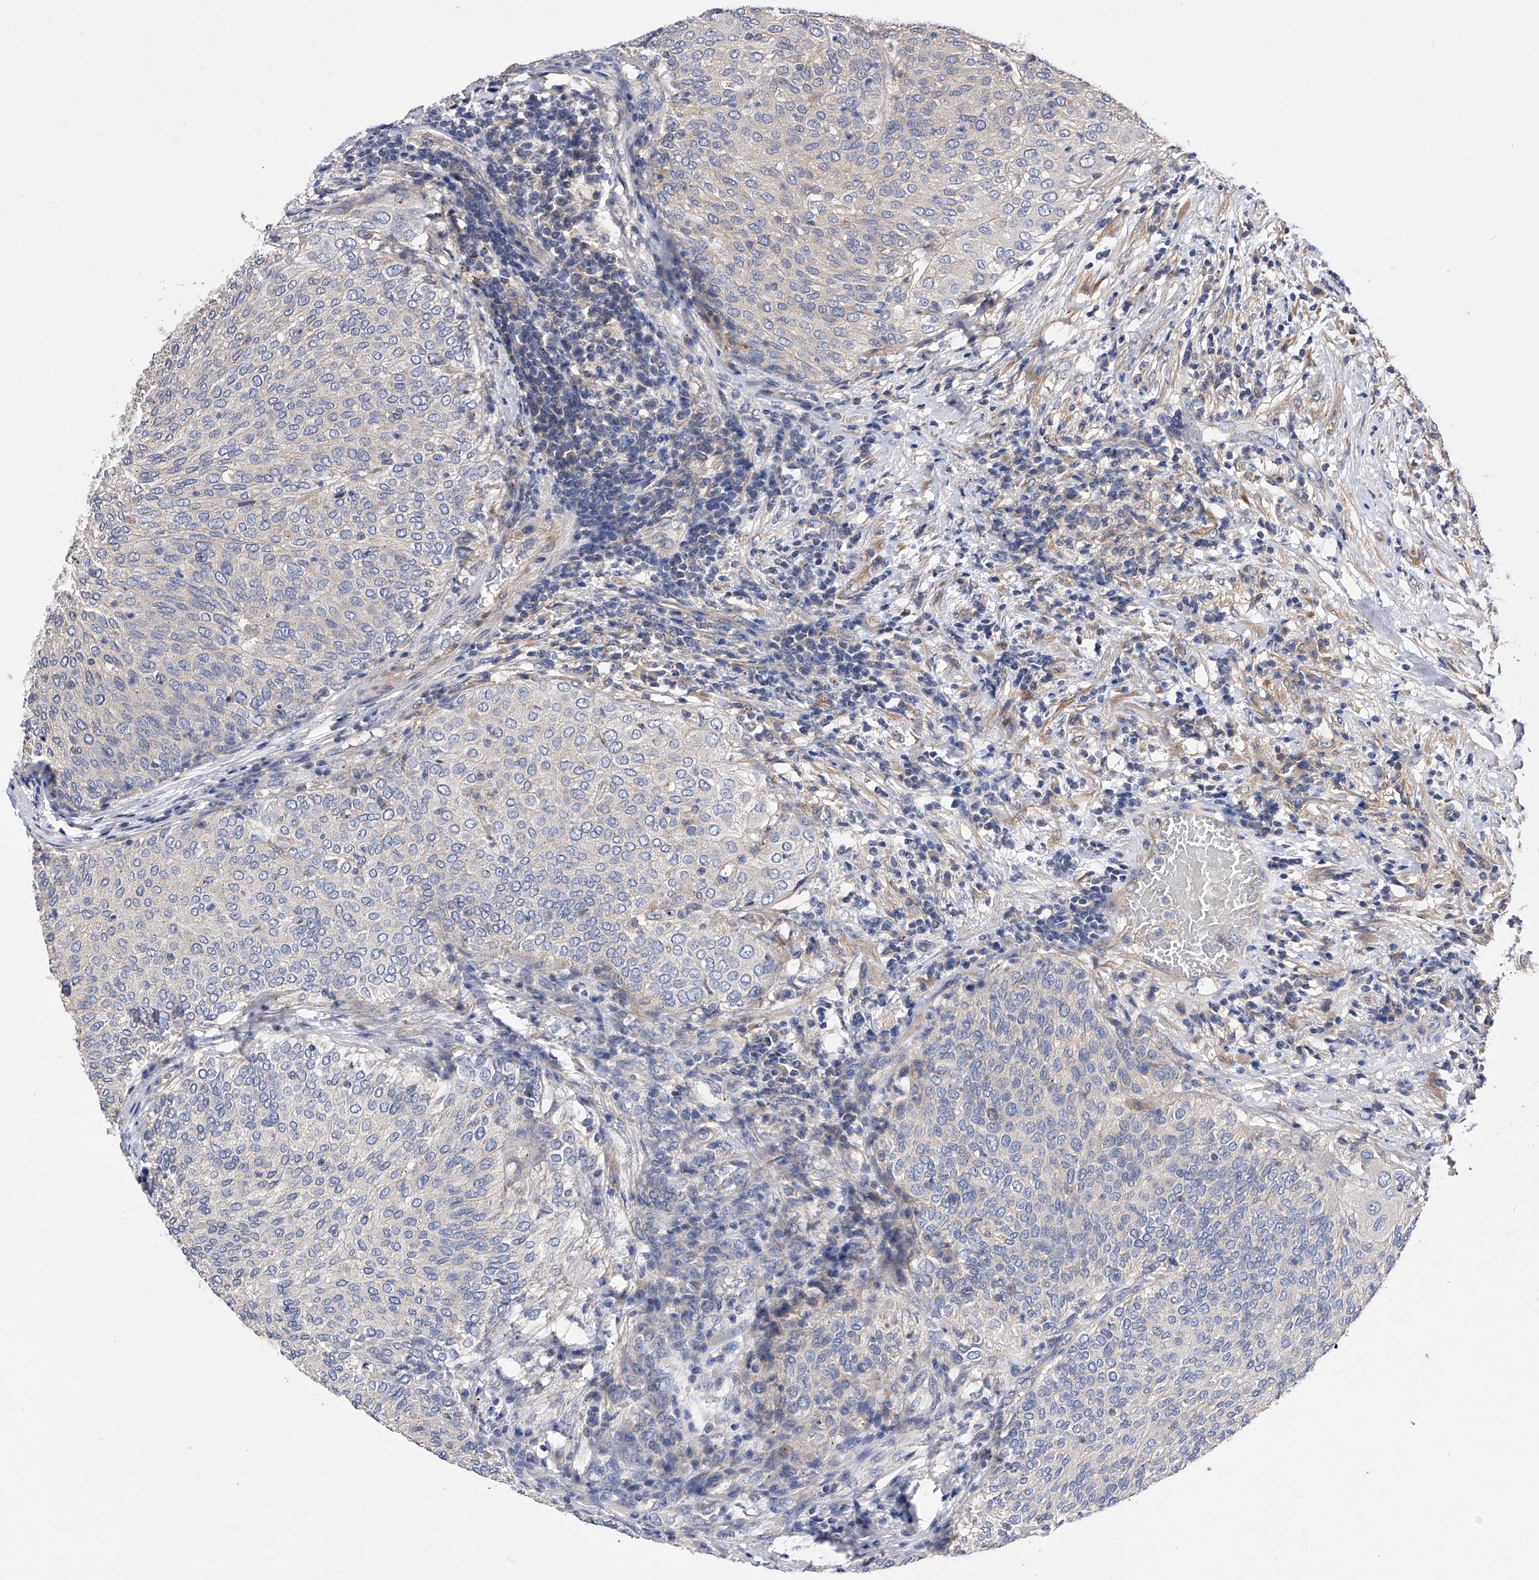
{"staining": {"intensity": "negative", "quantity": "none", "location": "none"}, "tissue": "urothelial cancer", "cell_type": "Tumor cells", "image_type": "cancer", "snomed": [{"axis": "morphology", "description": "Urothelial carcinoma, Low grade"}, {"axis": "topography", "description": "Urinary bladder"}], "caption": "DAB (3,3'-diaminobenzidine) immunohistochemical staining of human urothelial cancer exhibits no significant expression in tumor cells.", "gene": "ARL4C", "patient": {"sex": "female", "age": 79}}